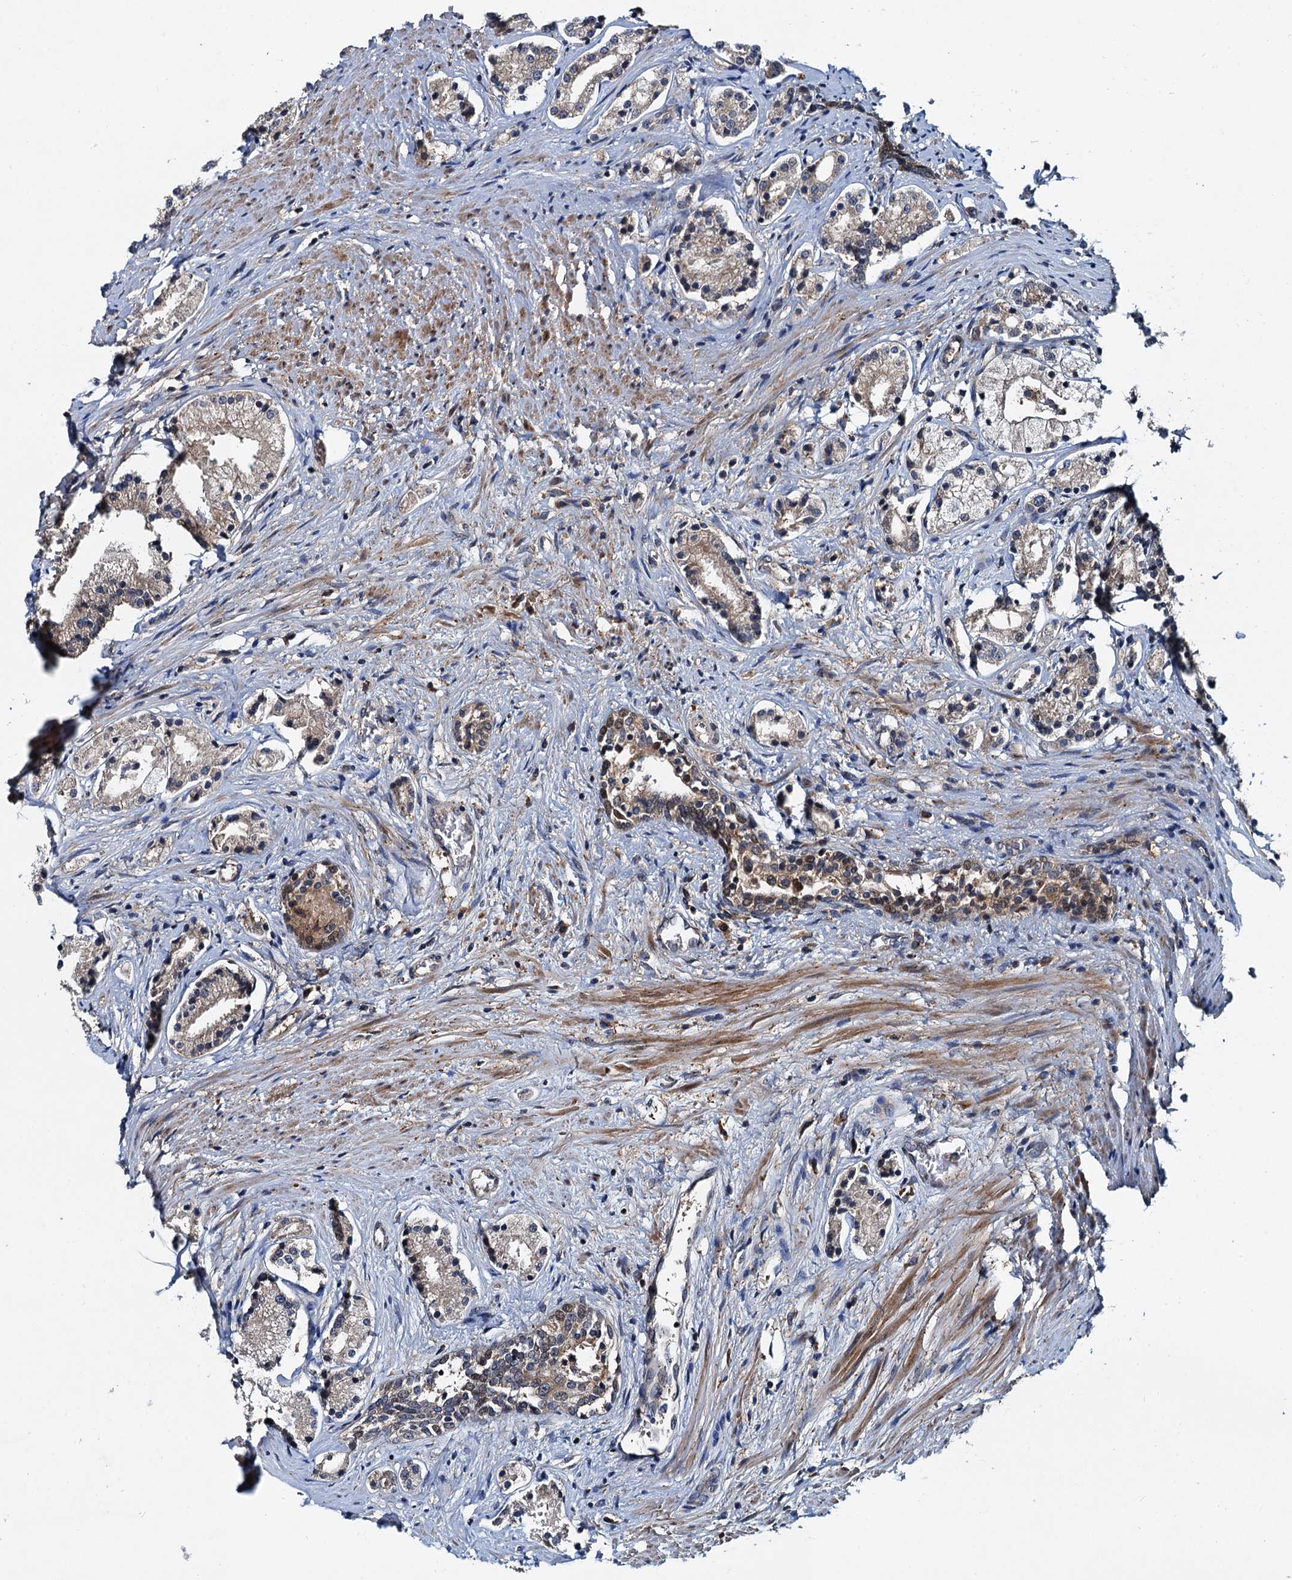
{"staining": {"intensity": "weak", "quantity": "25%-75%", "location": "cytoplasmic/membranous"}, "tissue": "prostate cancer", "cell_type": "Tumor cells", "image_type": "cancer", "snomed": [{"axis": "morphology", "description": "Adenocarcinoma, High grade"}, {"axis": "topography", "description": "Prostate"}], "caption": "Tumor cells display low levels of weak cytoplasmic/membranous expression in about 25%-75% of cells in human prostate high-grade adenocarcinoma. (IHC, brightfield microscopy, high magnification).", "gene": "EFL1", "patient": {"sex": "male", "age": 69}}